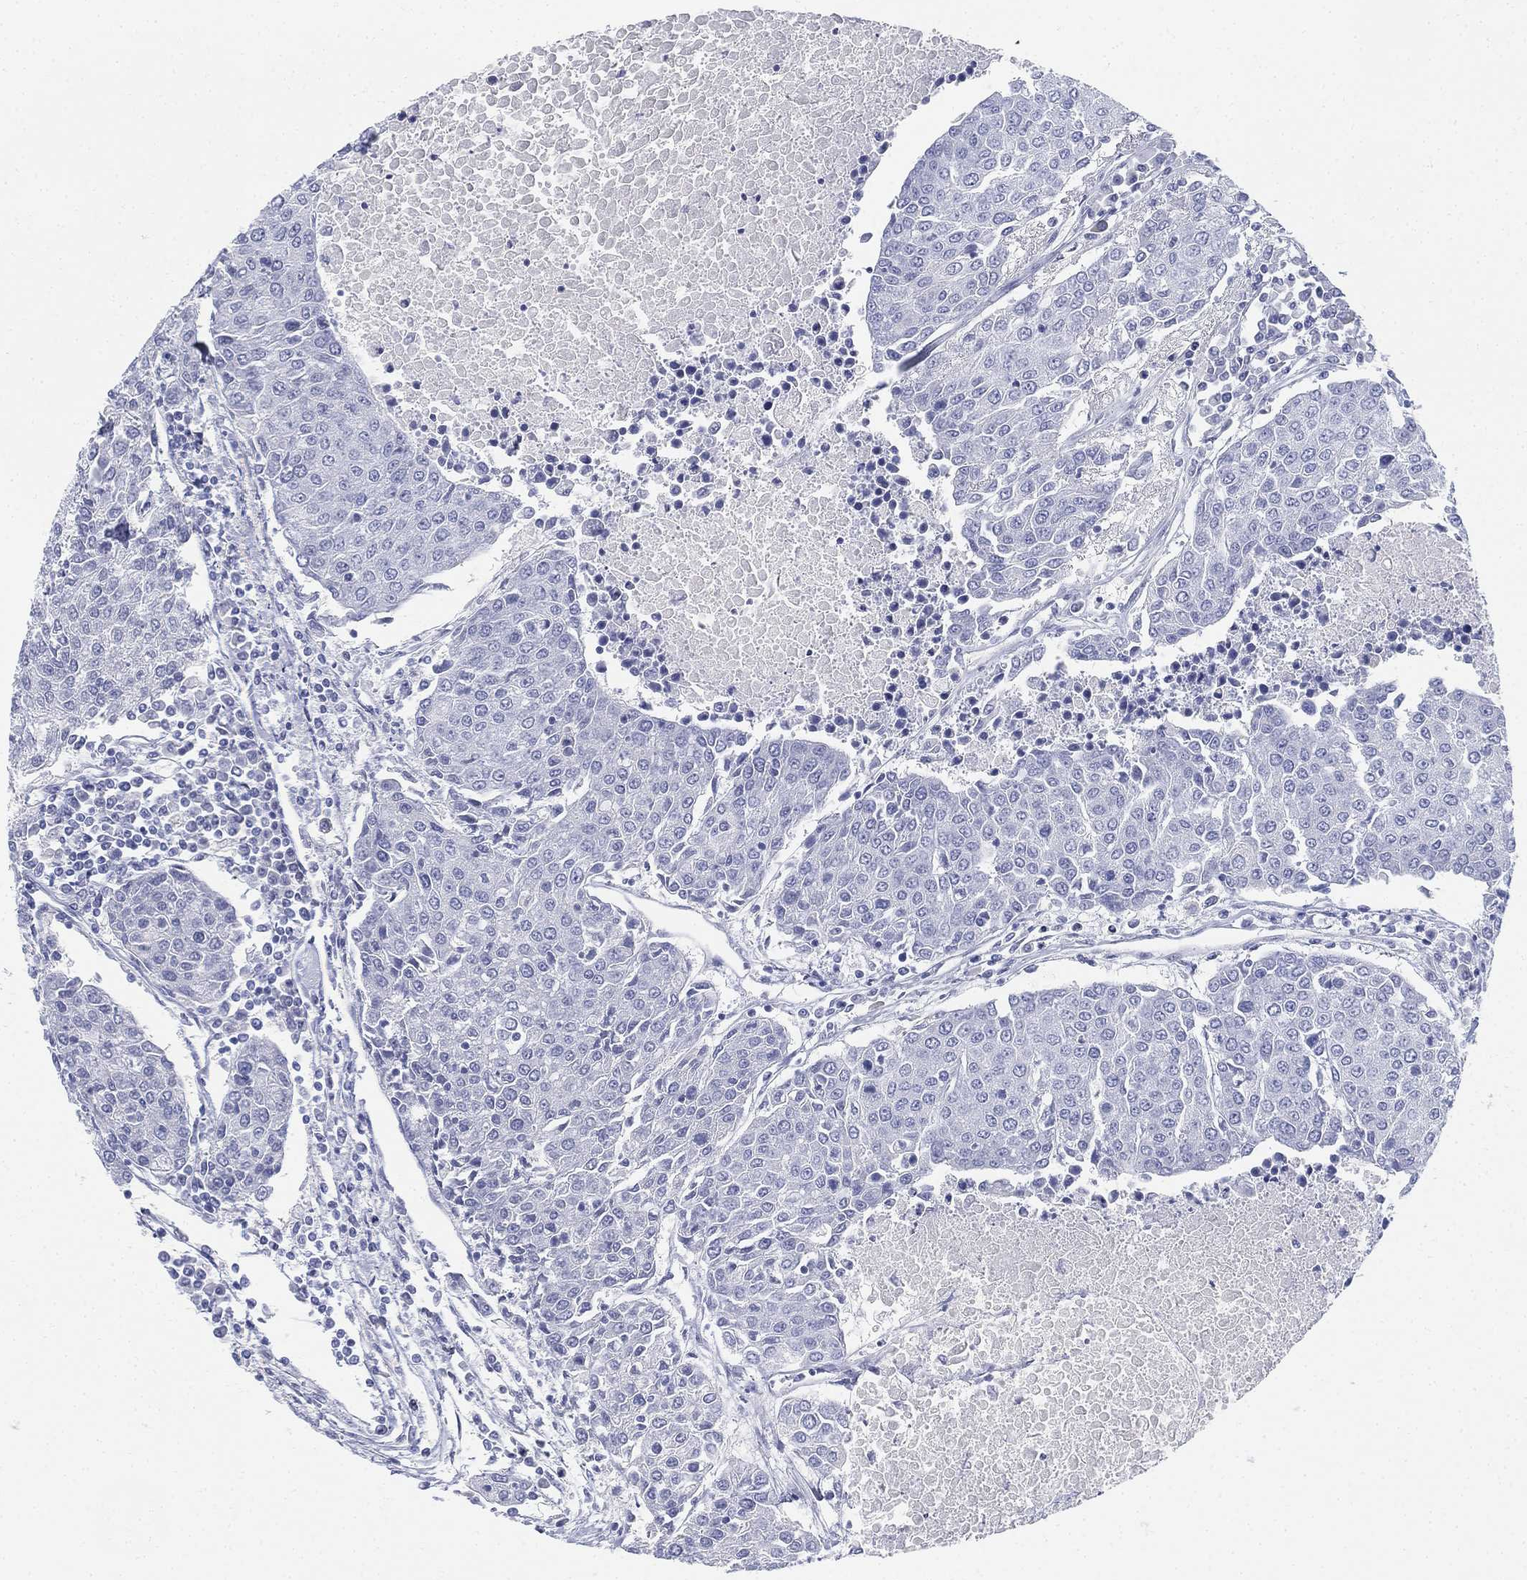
{"staining": {"intensity": "negative", "quantity": "none", "location": "none"}, "tissue": "urothelial cancer", "cell_type": "Tumor cells", "image_type": "cancer", "snomed": [{"axis": "morphology", "description": "Urothelial carcinoma, High grade"}, {"axis": "topography", "description": "Urinary bladder"}], "caption": "IHC micrograph of urothelial cancer stained for a protein (brown), which demonstrates no expression in tumor cells.", "gene": "GCNA", "patient": {"sex": "female", "age": 85}}